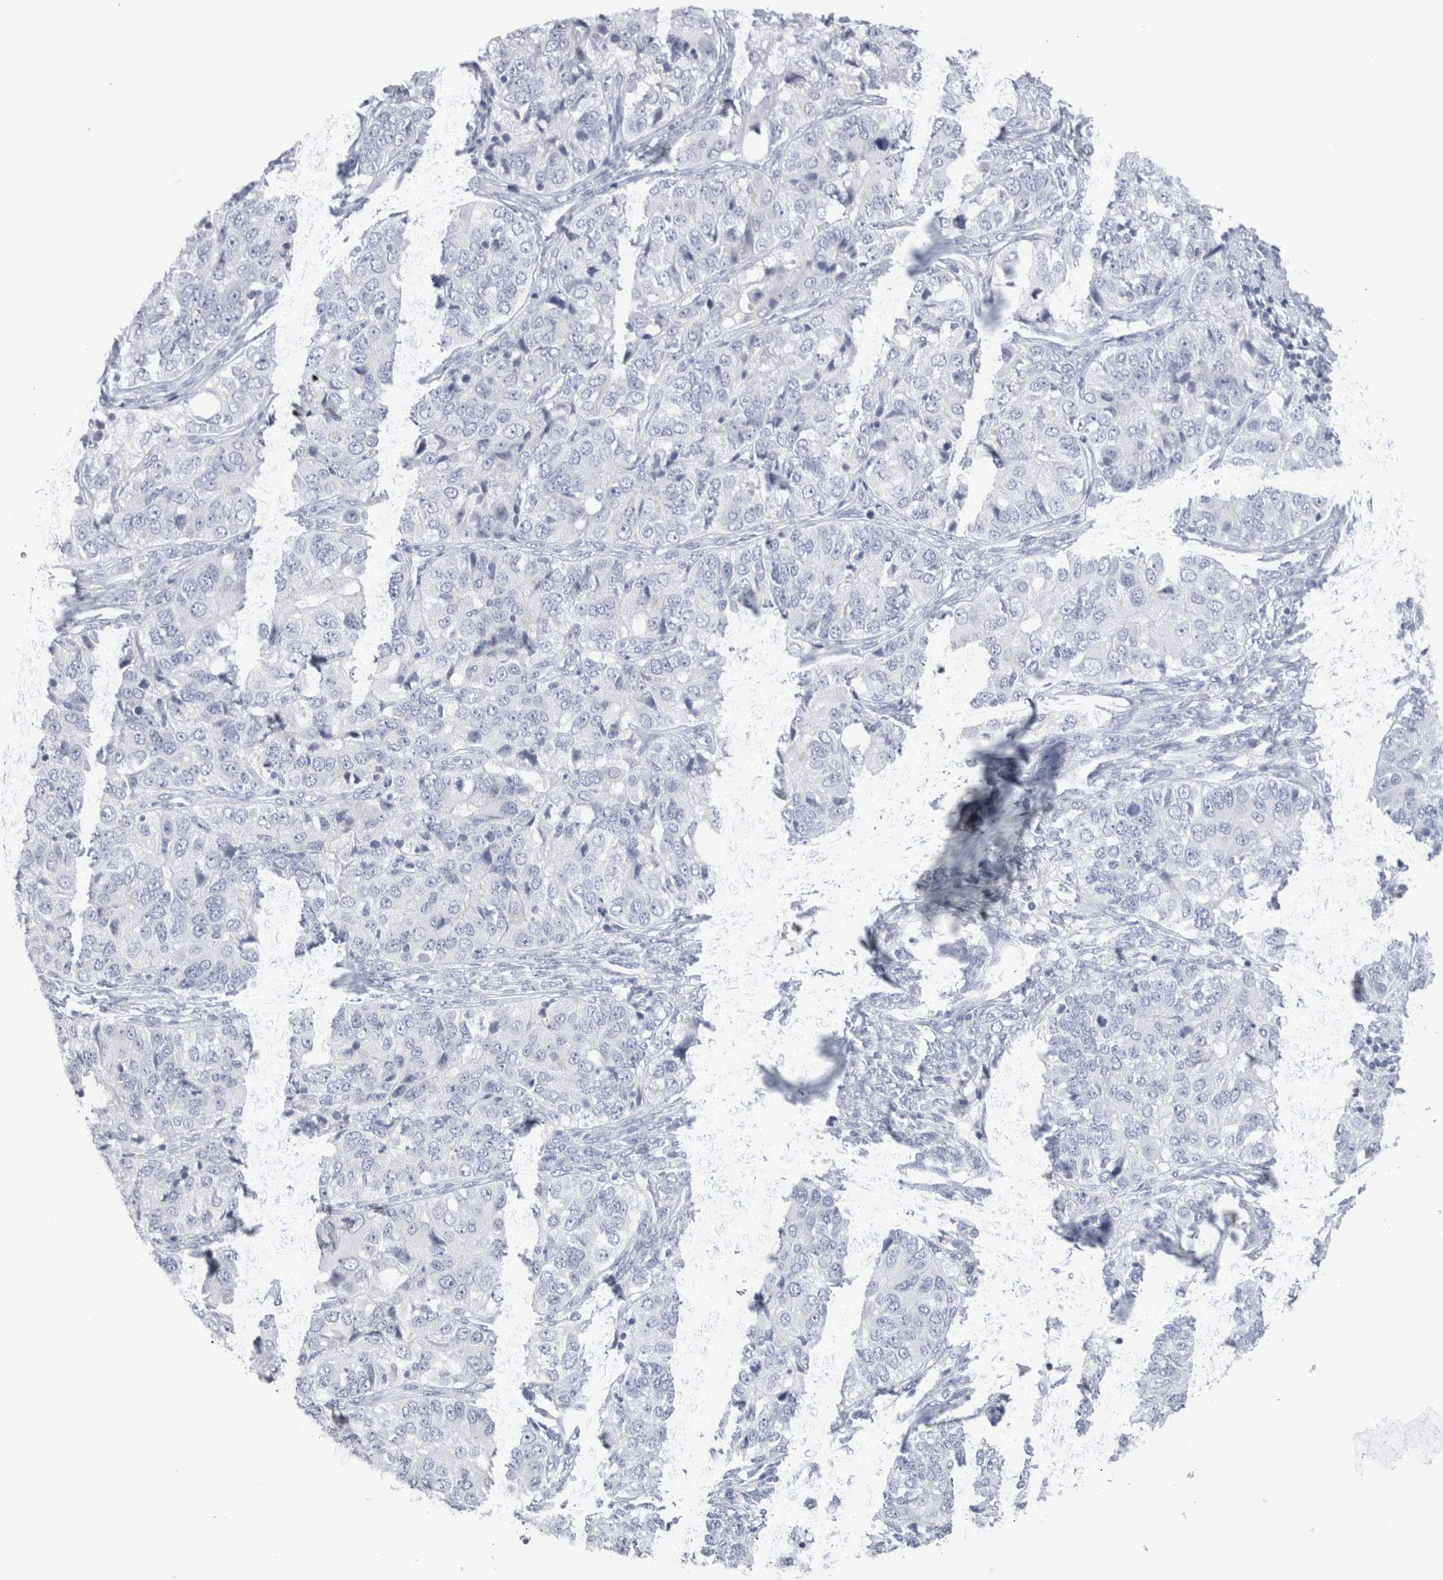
{"staining": {"intensity": "negative", "quantity": "none", "location": "none"}, "tissue": "ovarian cancer", "cell_type": "Tumor cells", "image_type": "cancer", "snomed": [{"axis": "morphology", "description": "Carcinoma, endometroid"}, {"axis": "topography", "description": "Ovary"}], "caption": "Tumor cells are negative for protein expression in human ovarian cancer. (Brightfield microscopy of DAB (3,3'-diaminobenzidine) immunohistochemistry (IHC) at high magnification).", "gene": "C9orf50", "patient": {"sex": "female", "age": 51}}